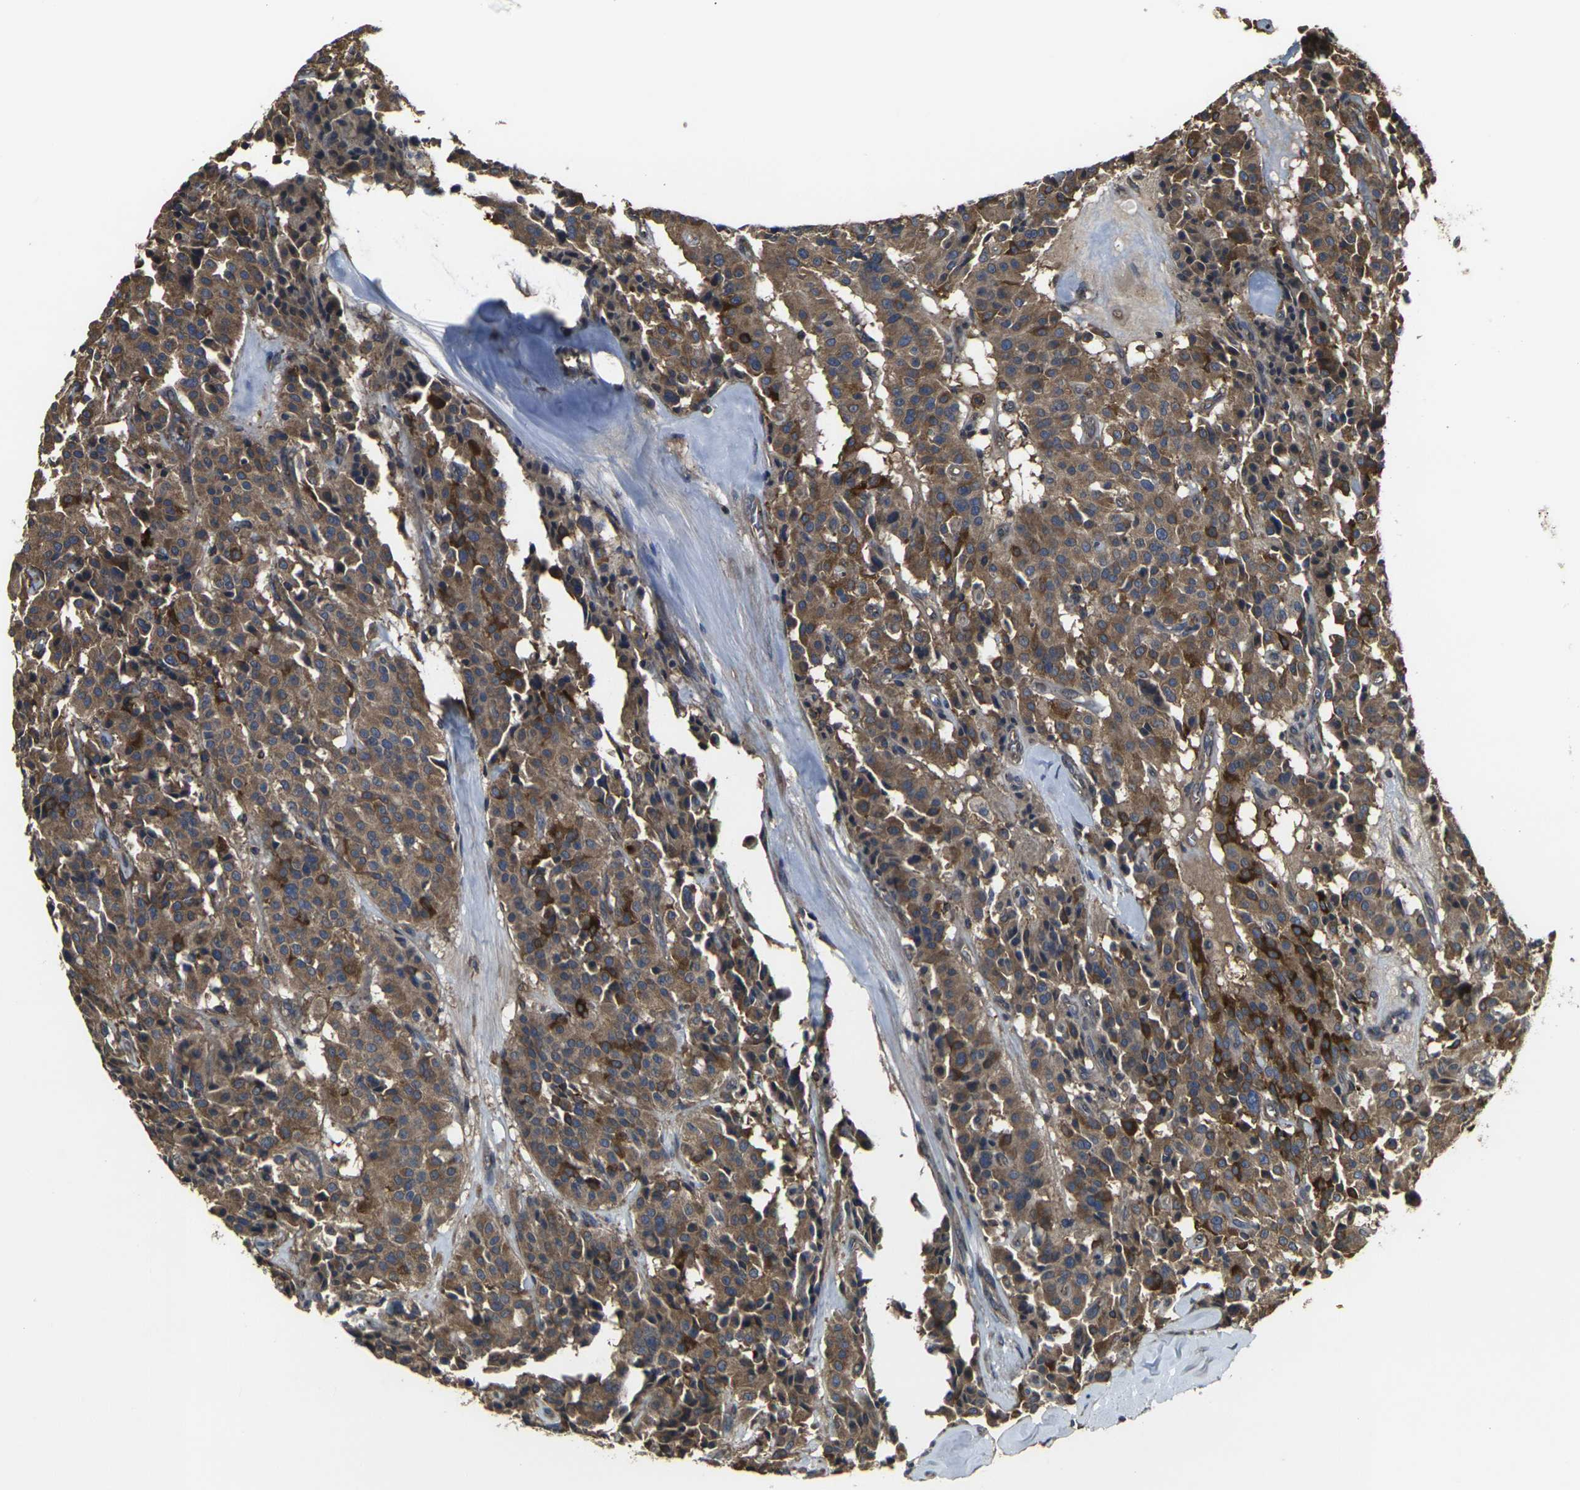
{"staining": {"intensity": "moderate", "quantity": ">75%", "location": "cytoplasmic/membranous"}, "tissue": "carcinoid", "cell_type": "Tumor cells", "image_type": "cancer", "snomed": [{"axis": "morphology", "description": "Carcinoid, malignant, NOS"}, {"axis": "topography", "description": "Lung"}], "caption": "Protein analysis of malignant carcinoid tissue demonstrates moderate cytoplasmic/membranous staining in about >75% of tumor cells.", "gene": "PRKACB", "patient": {"sex": "male", "age": 30}}